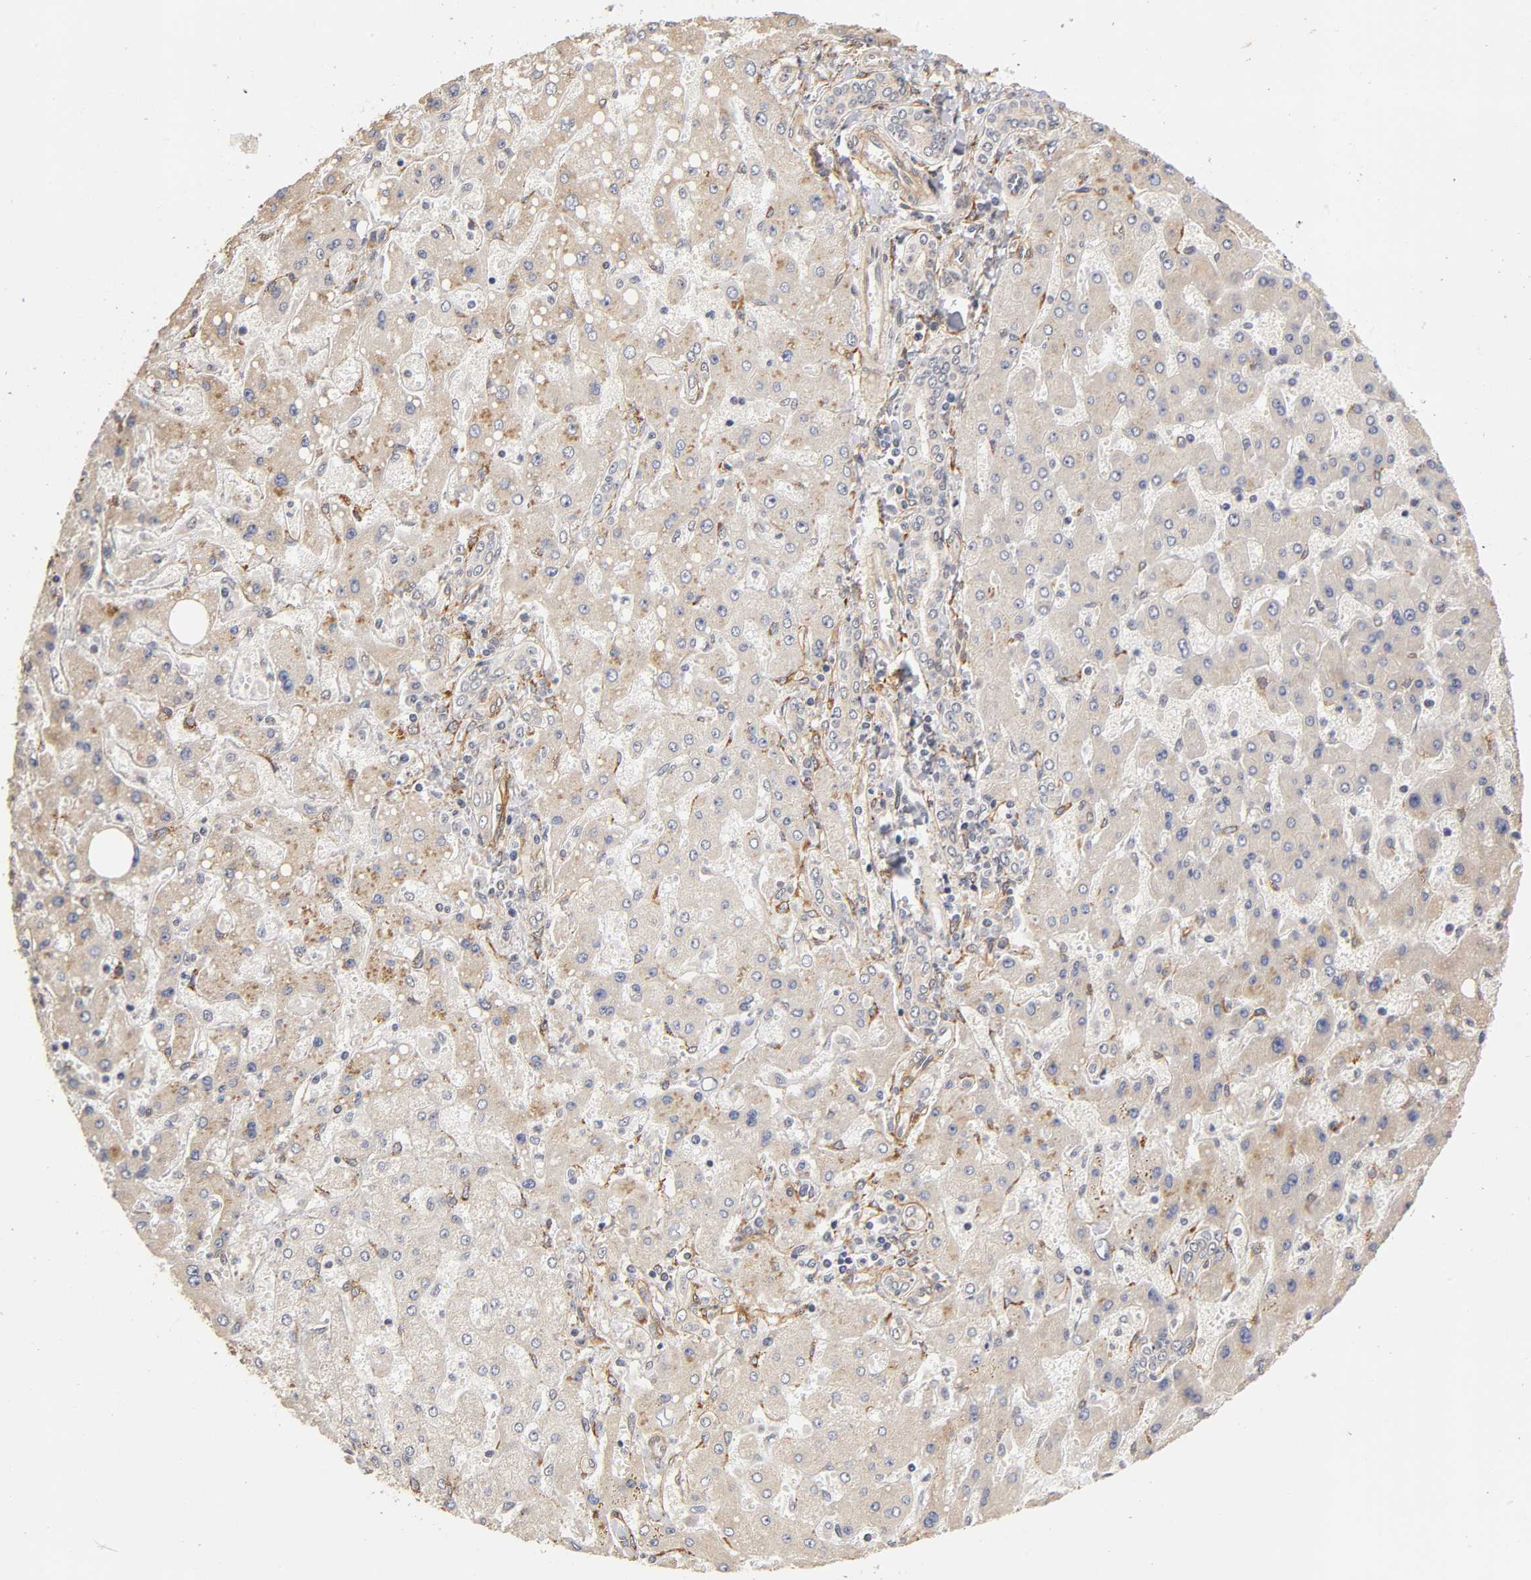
{"staining": {"intensity": "moderate", "quantity": "25%-75%", "location": "cytoplasmic/membranous"}, "tissue": "liver cancer", "cell_type": "Tumor cells", "image_type": "cancer", "snomed": [{"axis": "morphology", "description": "Carcinoma, Hepatocellular, NOS"}, {"axis": "topography", "description": "Liver"}], "caption": "Liver cancer stained with DAB immunohistochemistry reveals medium levels of moderate cytoplasmic/membranous staining in approximately 25%-75% of tumor cells.", "gene": "LAMB1", "patient": {"sex": "female", "age": 53}}